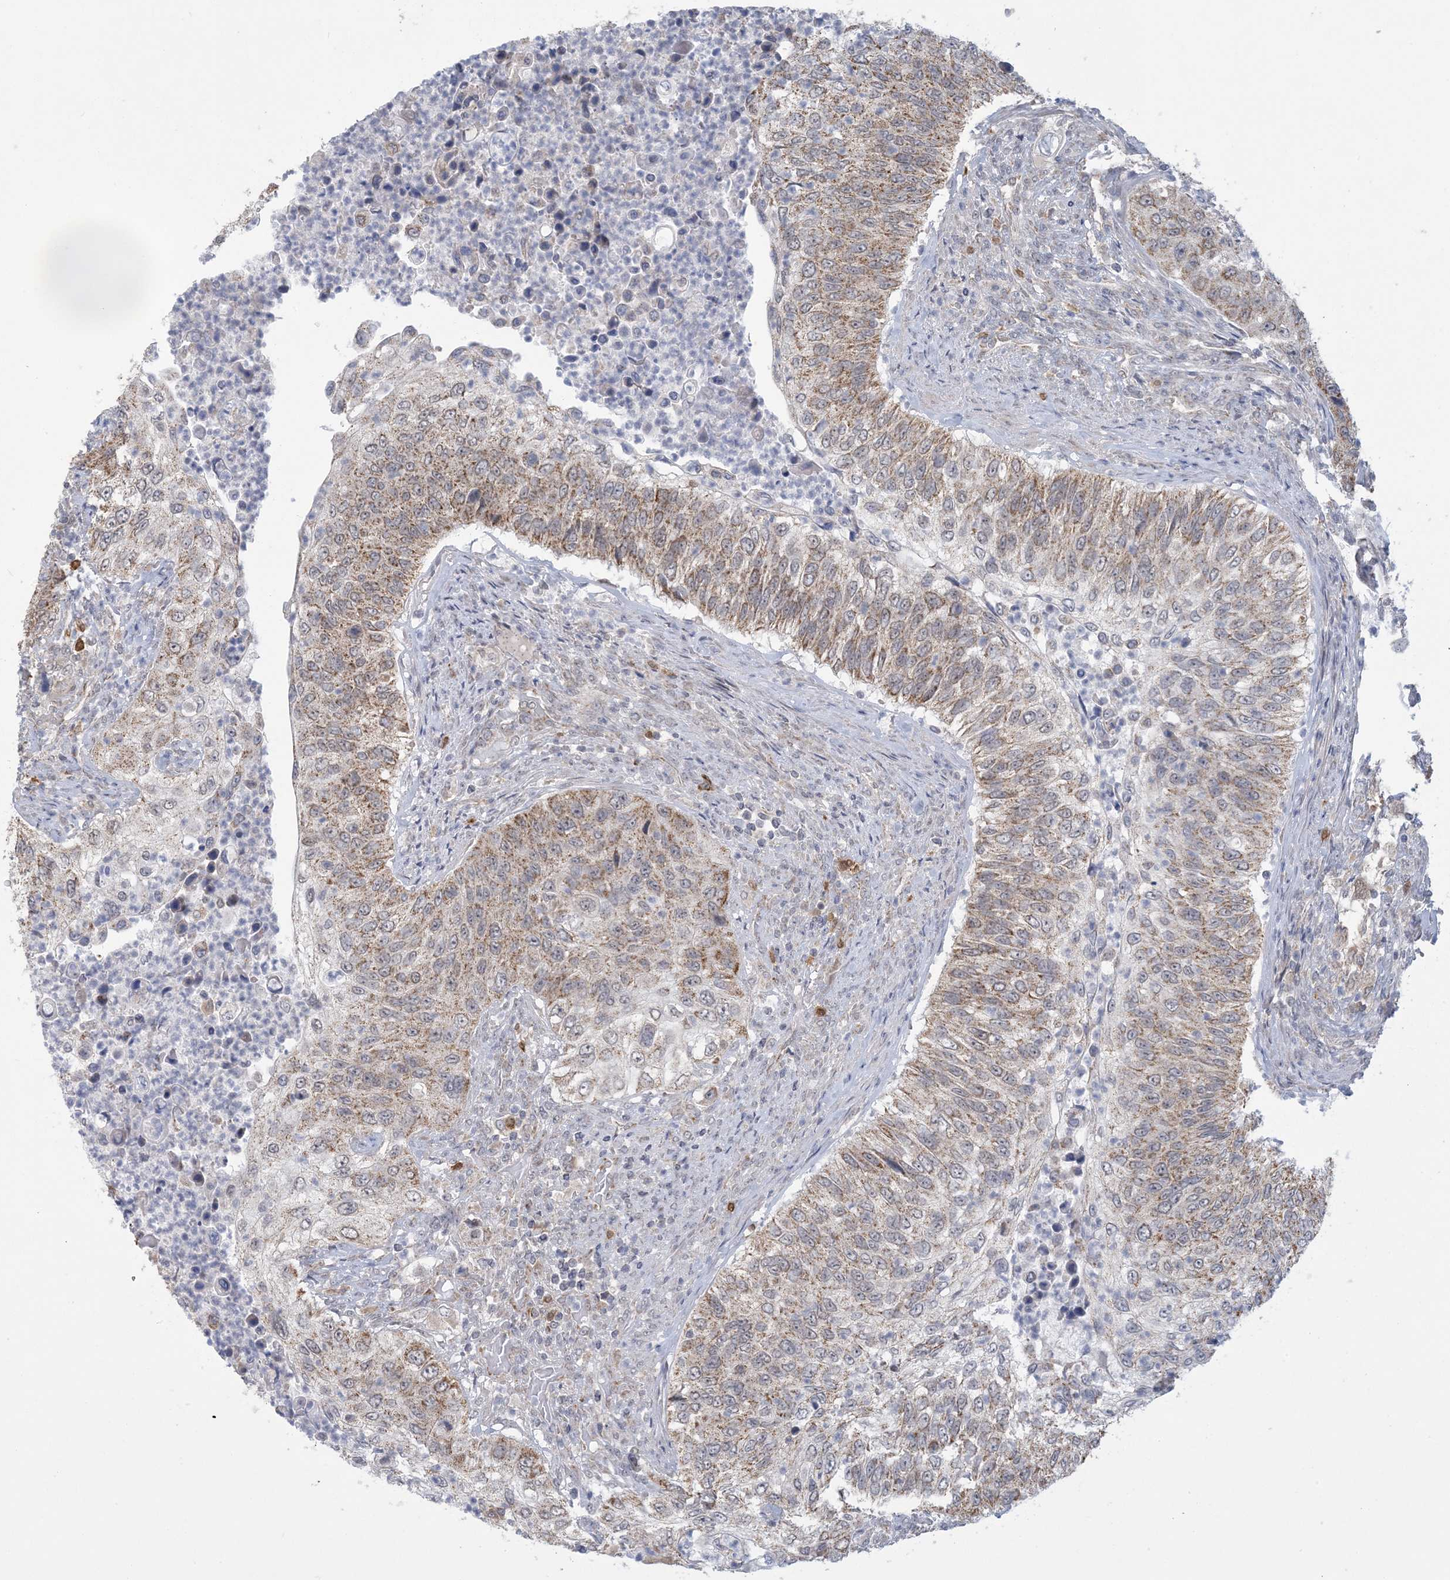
{"staining": {"intensity": "moderate", "quantity": ">75%", "location": "cytoplasmic/membranous"}, "tissue": "urothelial cancer", "cell_type": "Tumor cells", "image_type": "cancer", "snomed": [{"axis": "morphology", "description": "Urothelial carcinoma, High grade"}, {"axis": "topography", "description": "Urinary bladder"}], "caption": "Immunohistochemical staining of human urothelial carcinoma (high-grade) exhibits moderate cytoplasmic/membranous protein expression in about >75% of tumor cells.", "gene": "TRMT10C", "patient": {"sex": "female", "age": 60}}